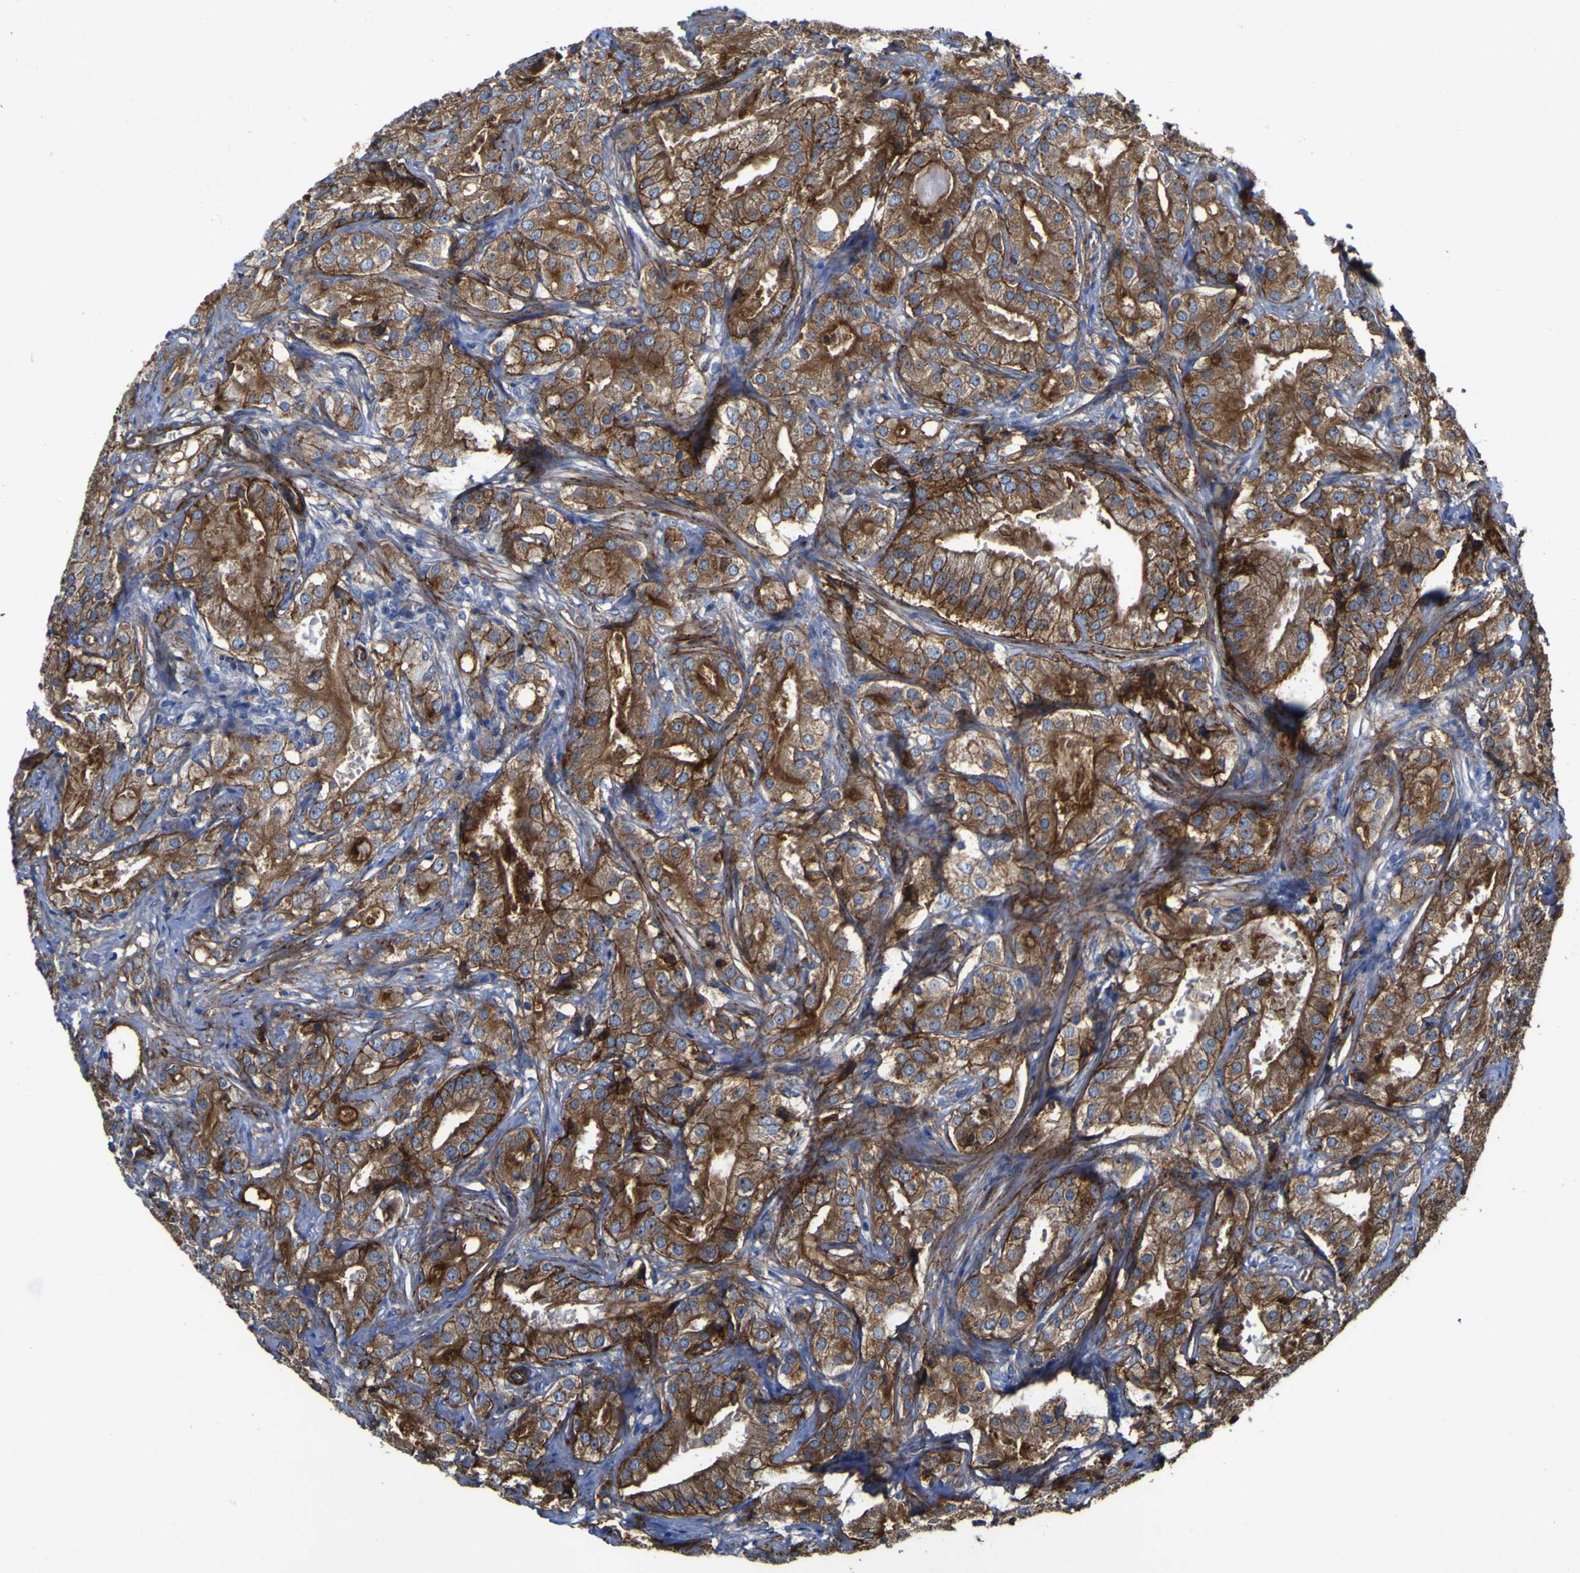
{"staining": {"intensity": "moderate", "quantity": ">75%", "location": "cytoplasmic/membranous"}, "tissue": "prostate cancer", "cell_type": "Tumor cells", "image_type": "cancer", "snomed": [{"axis": "morphology", "description": "Adenocarcinoma, High grade"}, {"axis": "topography", "description": "Prostate"}], "caption": "Protein staining shows moderate cytoplasmic/membranous staining in approximately >75% of tumor cells in prostate high-grade adenocarcinoma.", "gene": "CD151", "patient": {"sex": "male", "age": 64}}